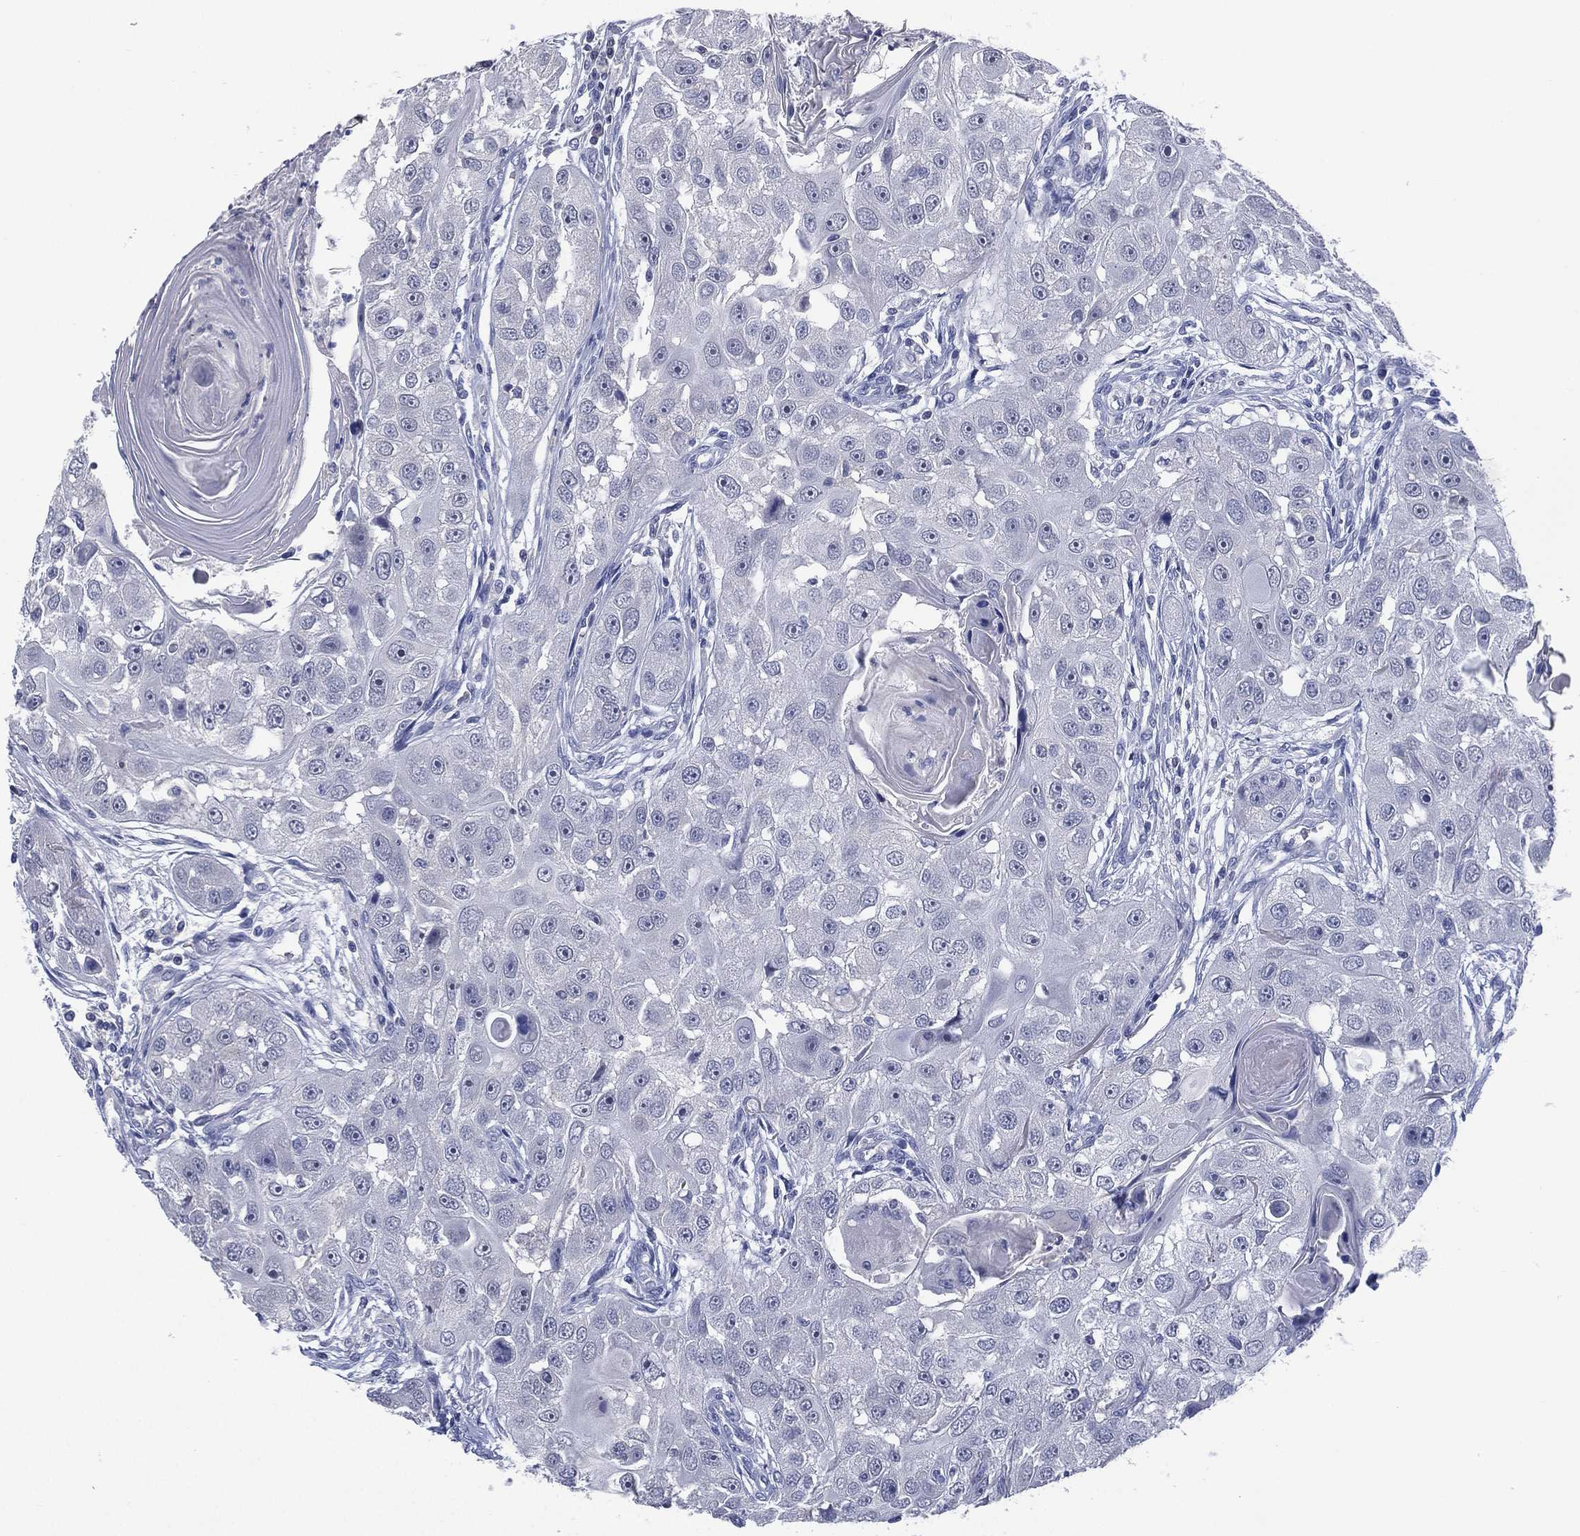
{"staining": {"intensity": "negative", "quantity": "none", "location": "none"}, "tissue": "head and neck cancer", "cell_type": "Tumor cells", "image_type": "cancer", "snomed": [{"axis": "morphology", "description": "Squamous cell carcinoma, NOS"}, {"axis": "topography", "description": "Head-Neck"}], "caption": "High power microscopy image of an immunohistochemistry (IHC) histopathology image of head and neck squamous cell carcinoma, revealing no significant staining in tumor cells. (Immunohistochemistry, brightfield microscopy, high magnification).", "gene": "KRT35", "patient": {"sex": "male", "age": 51}}